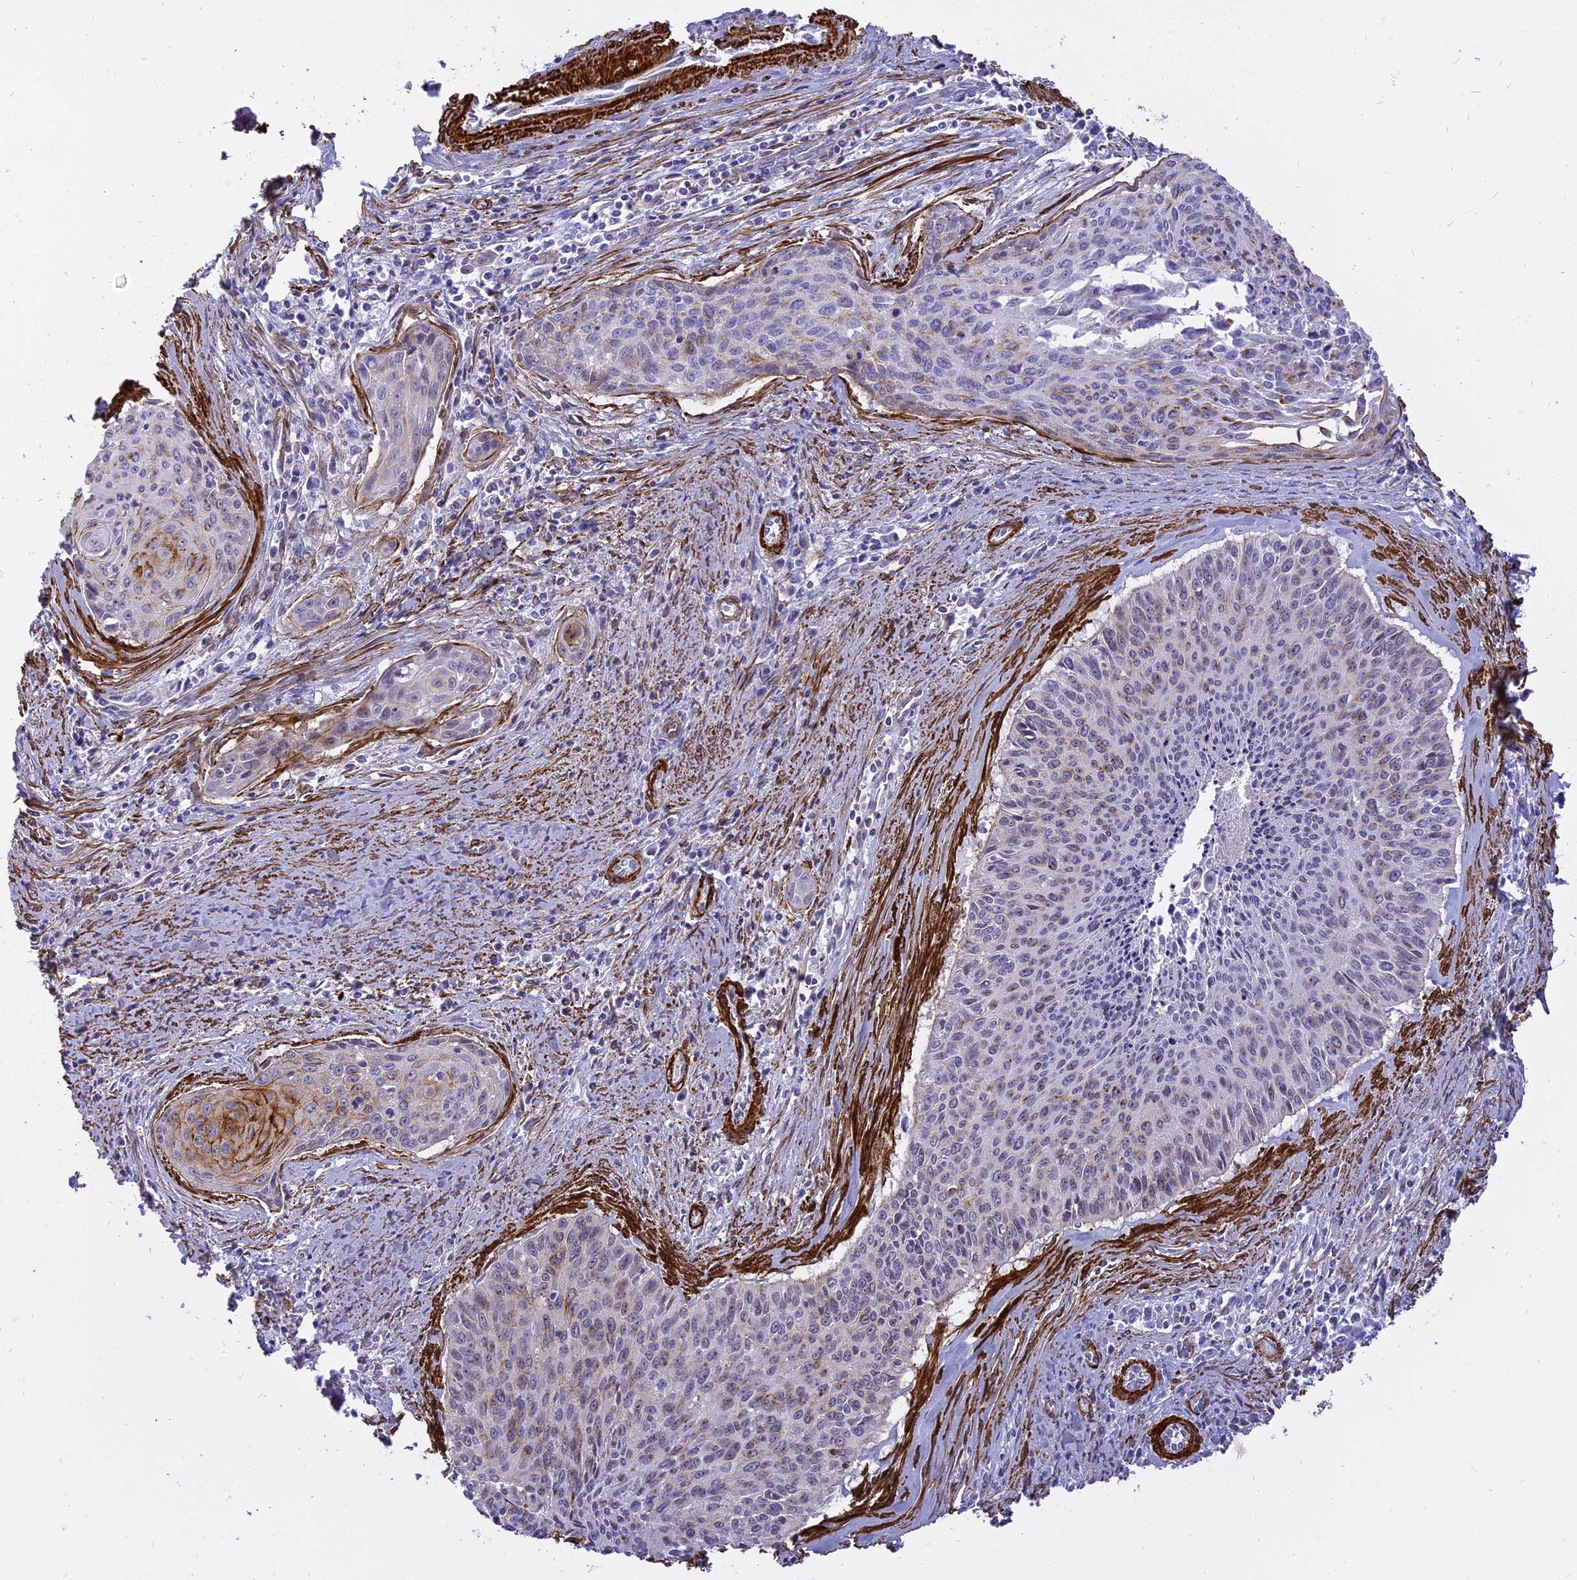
{"staining": {"intensity": "moderate", "quantity": "<25%", "location": "cytoplasmic/membranous"}, "tissue": "cervical cancer", "cell_type": "Tumor cells", "image_type": "cancer", "snomed": [{"axis": "morphology", "description": "Squamous cell carcinoma, NOS"}, {"axis": "topography", "description": "Cervix"}], "caption": "The micrograph displays staining of squamous cell carcinoma (cervical), revealing moderate cytoplasmic/membranous protein positivity (brown color) within tumor cells.", "gene": "CENPV", "patient": {"sex": "female", "age": 55}}